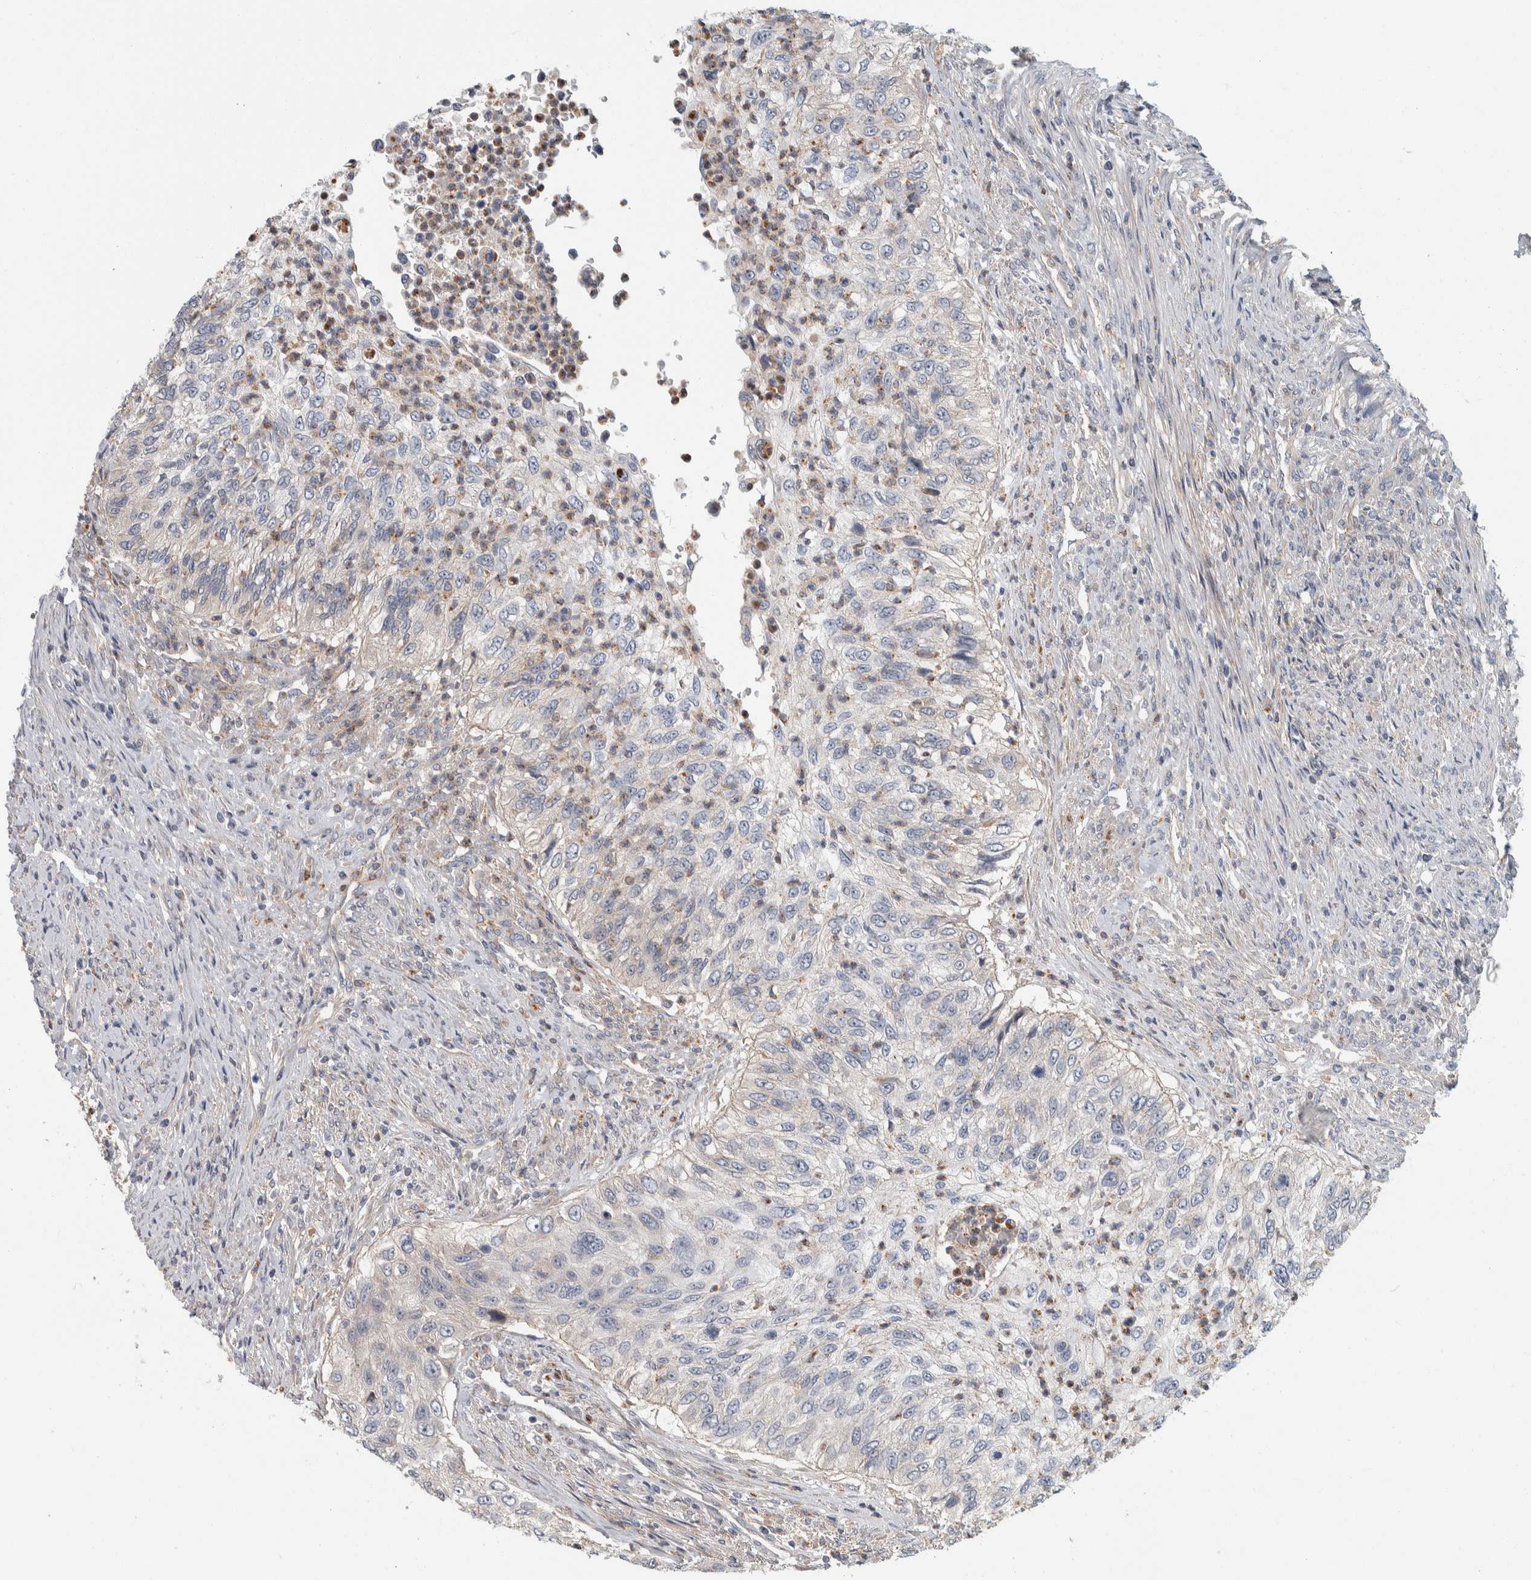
{"staining": {"intensity": "negative", "quantity": "none", "location": "none"}, "tissue": "urothelial cancer", "cell_type": "Tumor cells", "image_type": "cancer", "snomed": [{"axis": "morphology", "description": "Urothelial carcinoma, High grade"}, {"axis": "topography", "description": "Urinary bladder"}], "caption": "Immunohistochemical staining of high-grade urothelial carcinoma shows no significant expression in tumor cells.", "gene": "KCNJ3", "patient": {"sex": "female", "age": 60}}